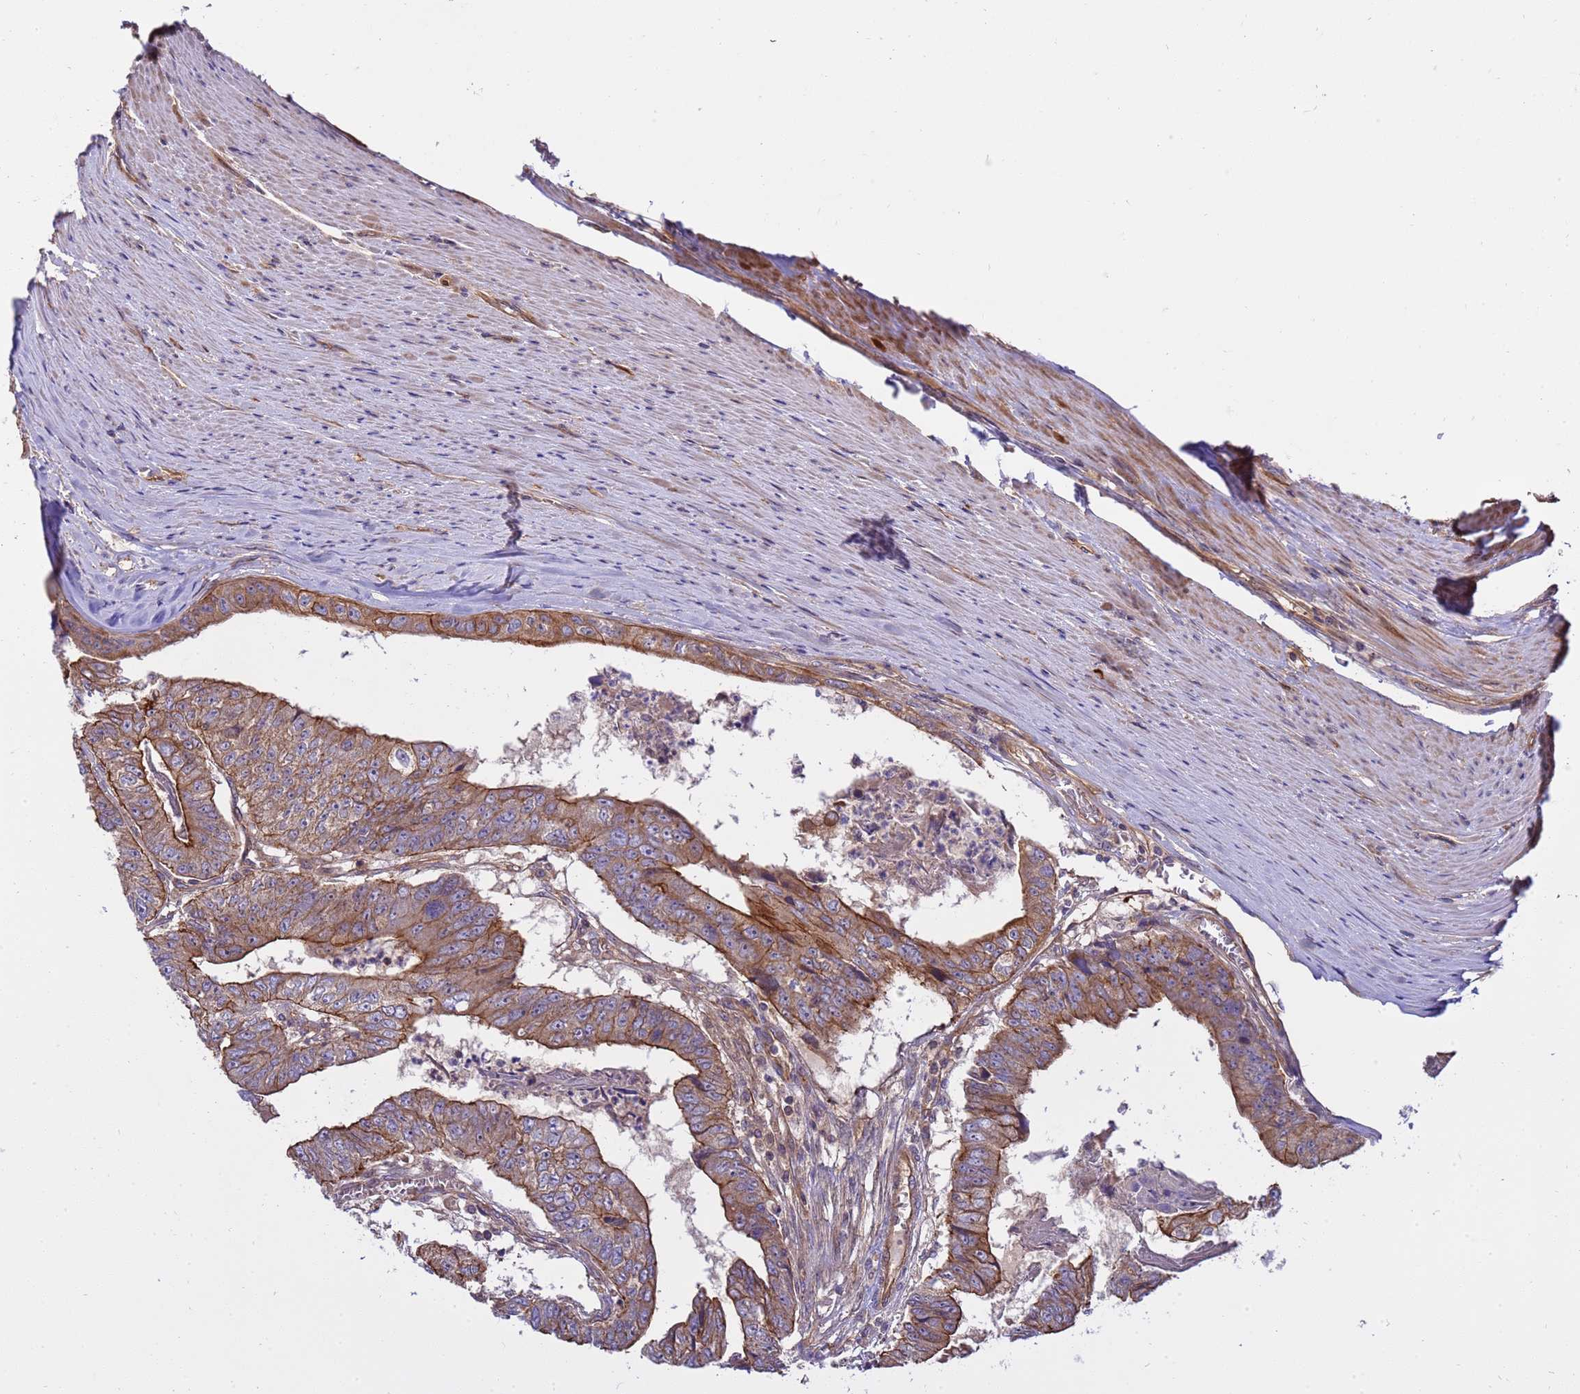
{"staining": {"intensity": "strong", "quantity": ">75%", "location": "cytoplasmic/membranous"}, "tissue": "colorectal cancer", "cell_type": "Tumor cells", "image_type": "cancer", "snomed": [{"axis": "morphology", "description": "Adenocarcinoma, NOS"}, {"axis": "topography", "description": "Colon"}], "caption": "The image exhibits immunohistochemical staining of colorectal cancer. There is strong cytoplasmic/membranous expression is seen in approximately >75% of tumor cells.", "gene": "SMCO3", "patient": {"sex": "female", "age": 67}}